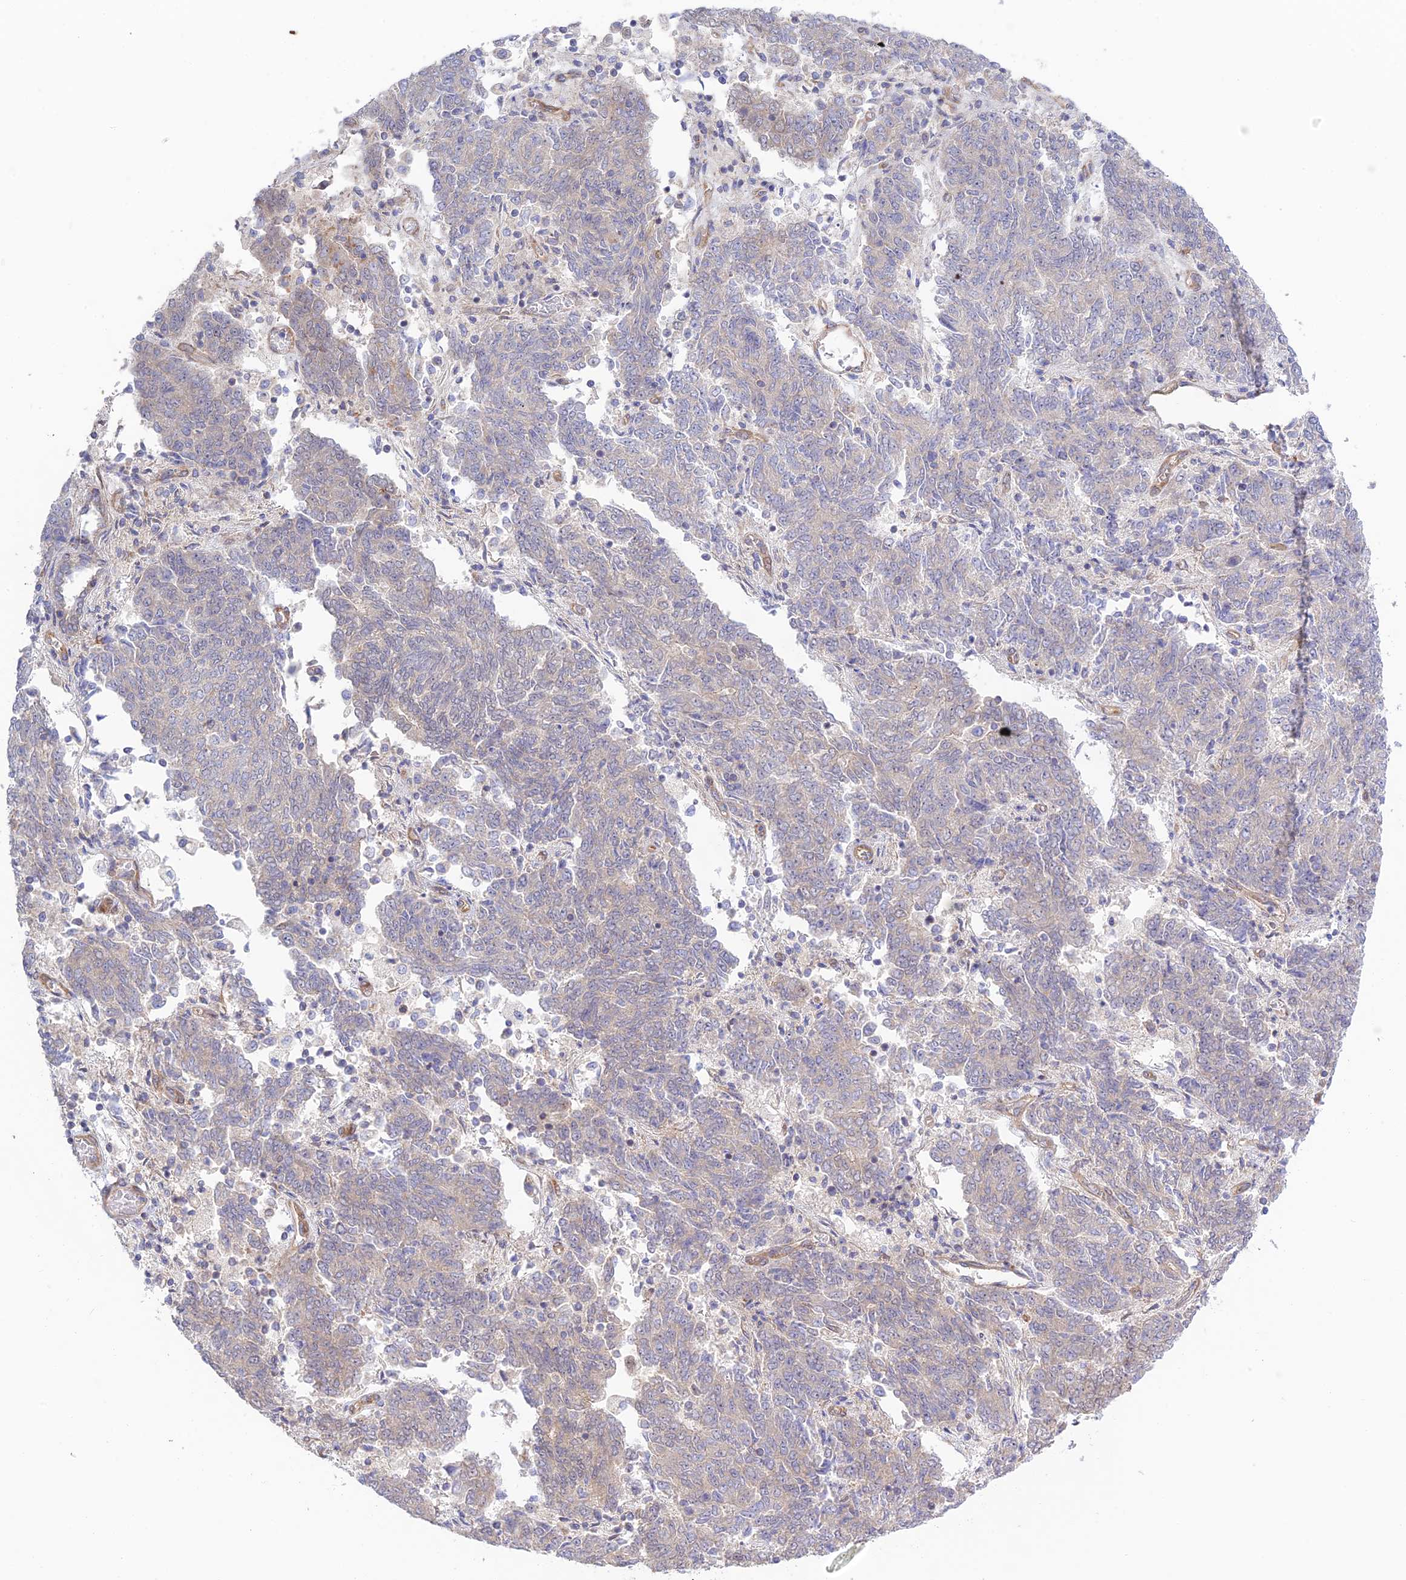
{"staining": {"intensity": "weak", "quantity": "<25%", "location": "cytoplasmic/membranous"}, "tissue": "endometrial cancer", "cell_type": "Tumor cells", "image_type": "cancer", "snomed": [{"axis": "morphology", "description": "Adenocarcinoma, NOS"}, {"axis": "topography", "description": "Endometrium"}], "caption": "Immunohistochemistry photomicrograph of adenocarcinoma (endometrial) stained for a protein (brown), which exhibits no staining in tumor cells. (DAB immunohistochemistry (IHC), high magnification).", "gene": "KCNAB1", "patient": {"sex": "female", "age": 80}}